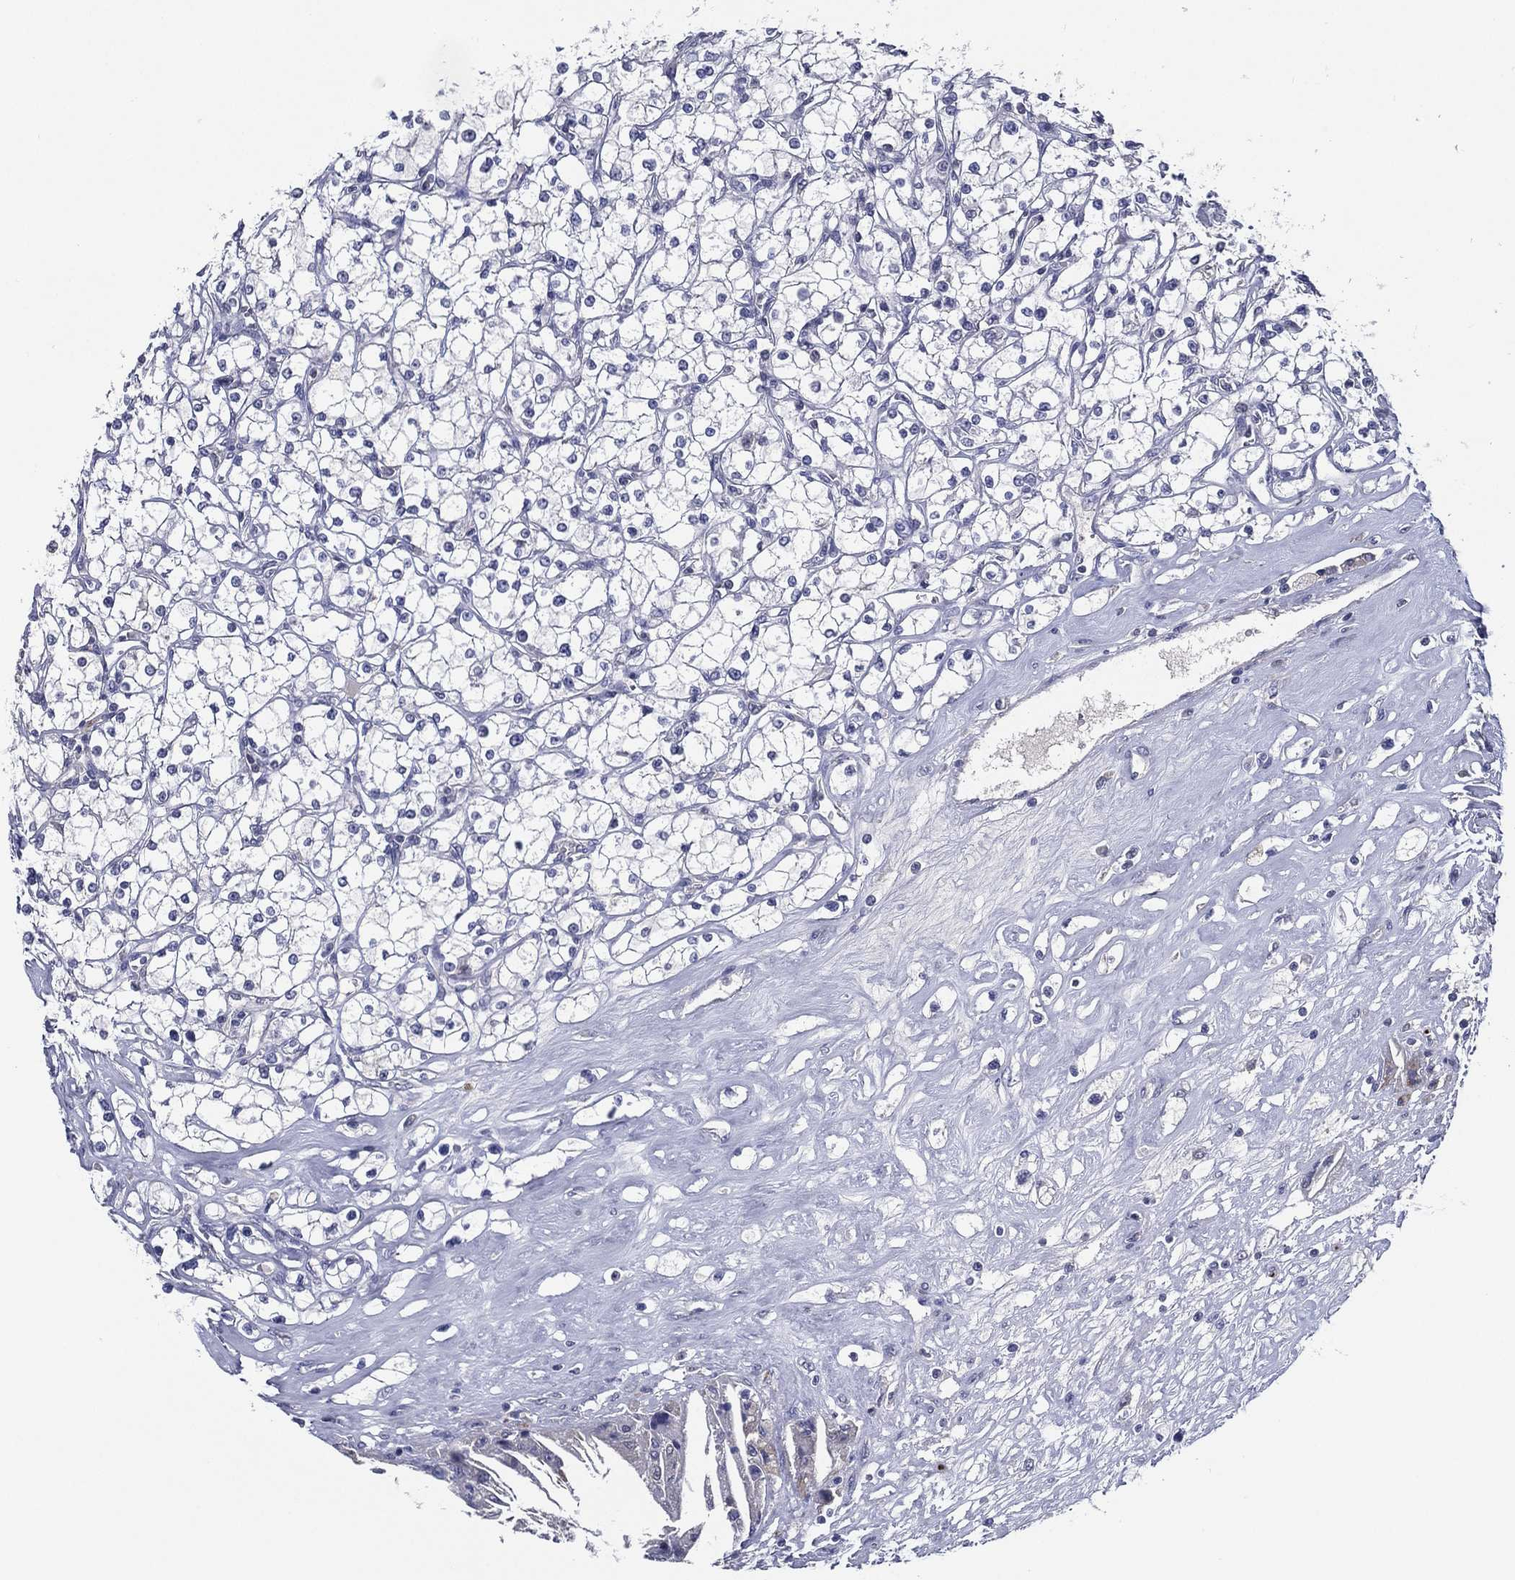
{"staining": {"intensity": "negative", "quantity": "none", "location": "none"}, "tissue": "renal cancer", "cell_type": "Tumor cells", "image_type": "cancer", "snomed": [{"axis": "morphology", "description": "Adenocarcinoma, NOS"}, {"axis": "topography", "description": "Kidney"}], "caption": "The IHC micrograph has no significant expression in tumor cells of renal adenocarcinoma tissue.", "gene": "TFAP2A", "patient": {"sex": "male", "age": 67}}